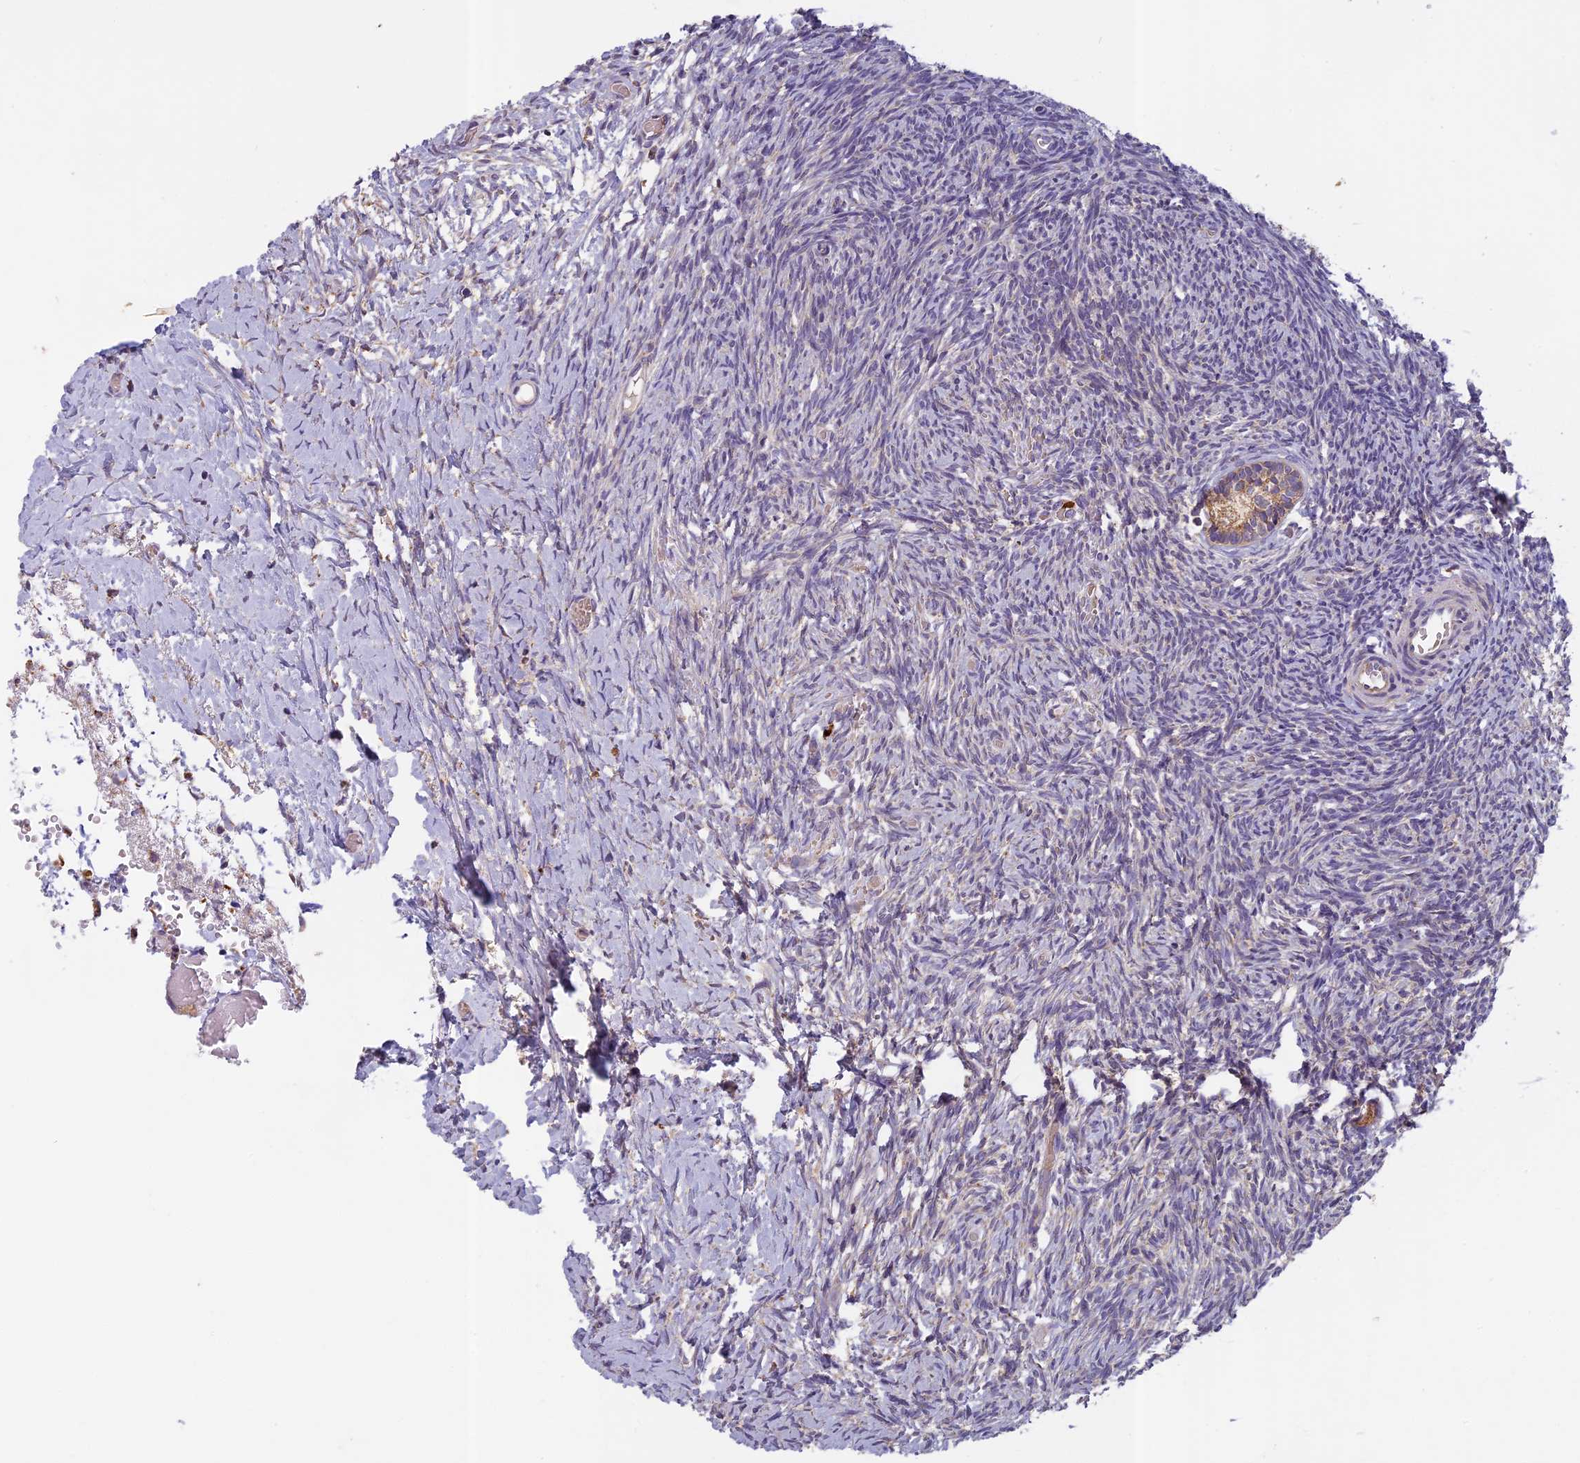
{"staining": {"intensity": "moderate", "quantity": ">75%", "location": "cytoplasmic/membranous"}, "tissue": "ovary", "cell_type": "Follicle cells", "image_type": "normal", "snomed": [{"axis": "morphology", "description": "Normal tissue, NOS"}, {"axis": "topography", "description": "Ovary"}], "caption": "High-power microscopy captured an immunohistochemistry (IHC) image of unremarkable ovary, revealing moderate cytoplasmic/membranous expression in approximately >75% of follicle cells.", "gene": "SEMA7A", "patient": {"sex": "female", "age": 39}}